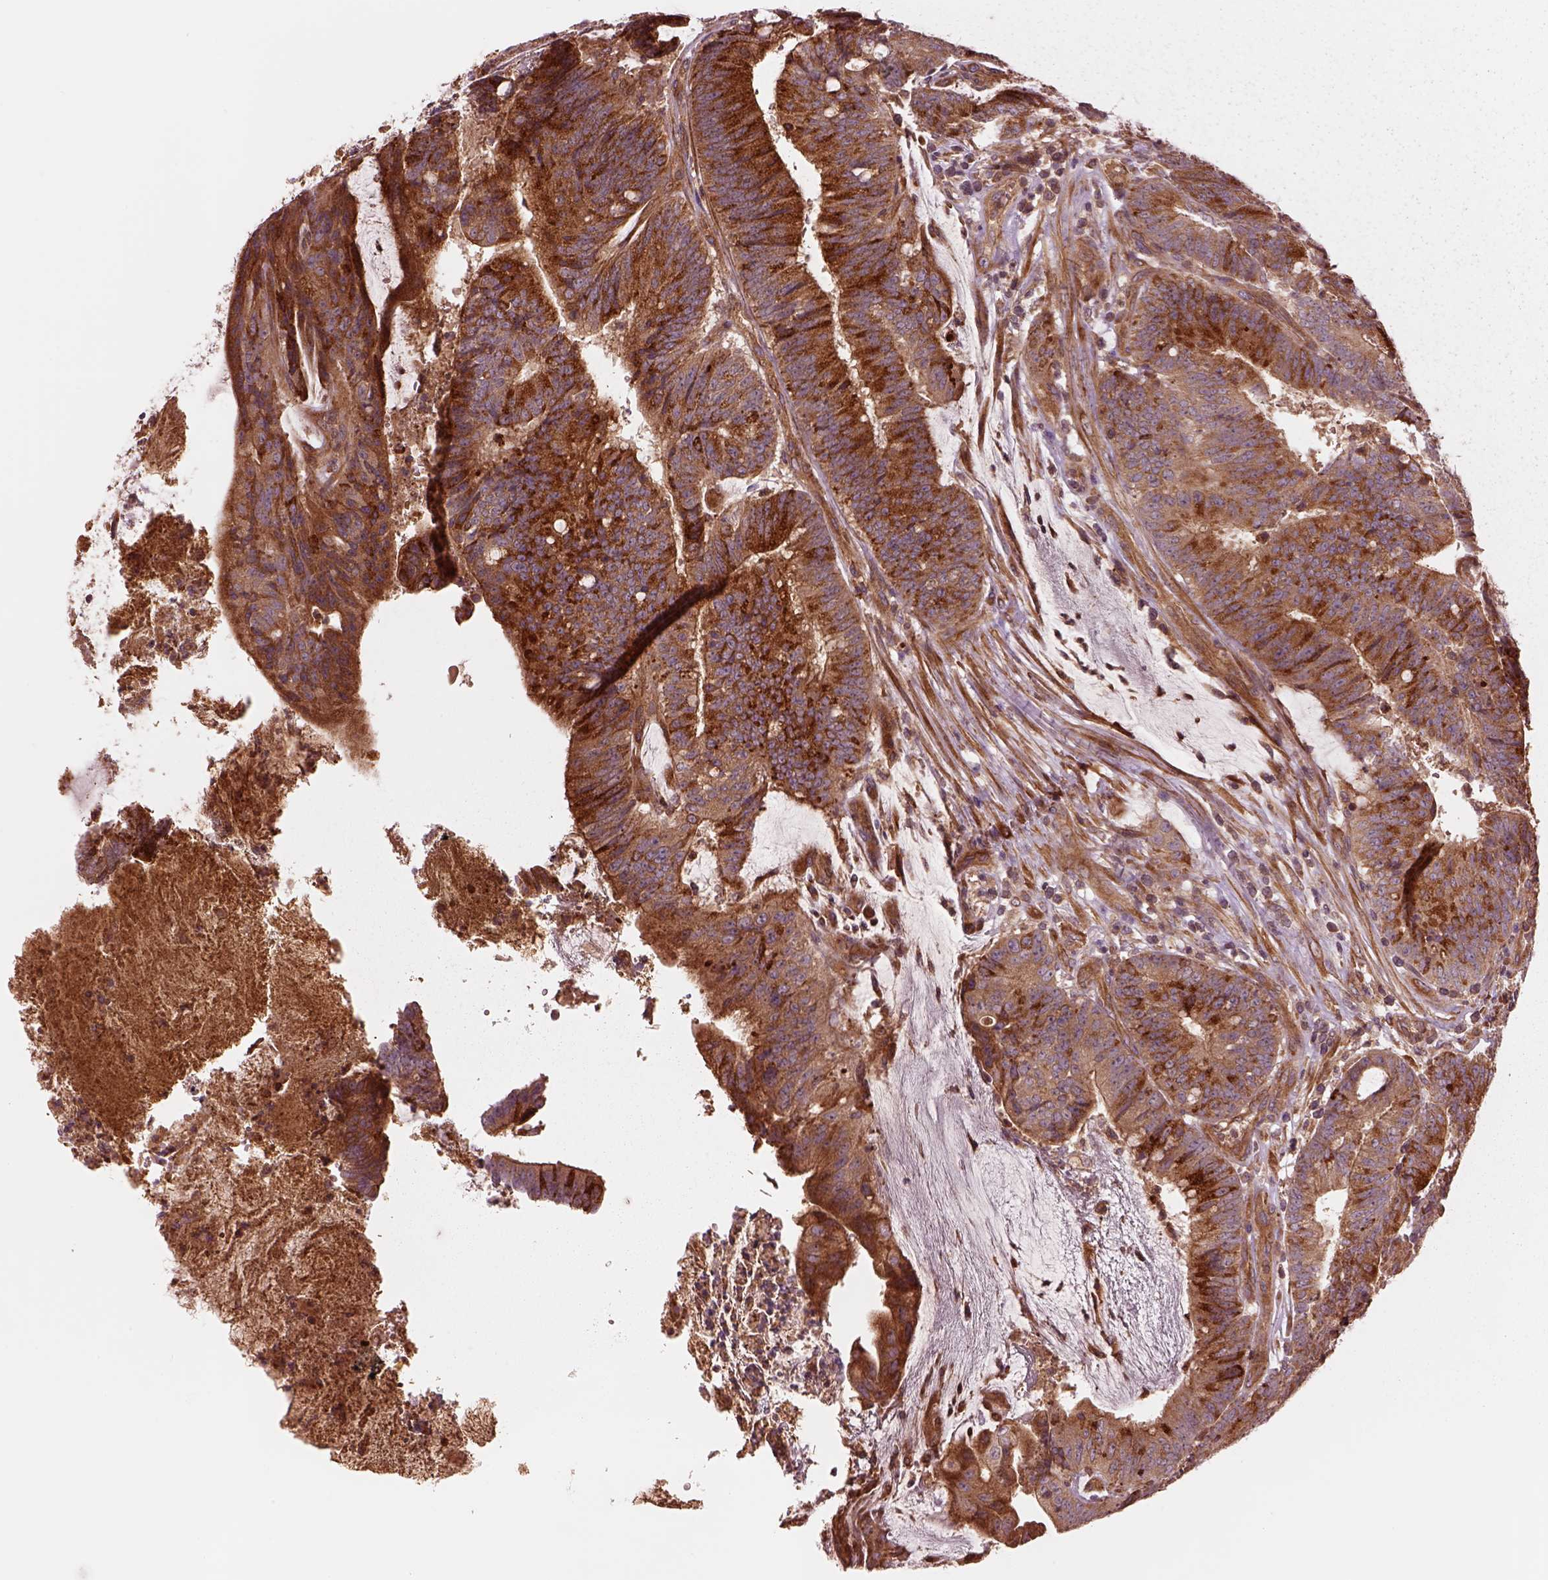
{"staining": {"intensity": "strong", "quantity": "25%-75%", "location": "cytoplasmic/membranous"}, "tissue": "colorectal cancer", "cell_type": "Tumor cells", "image_type": "cancer", "snomed": [{"axis": "morphology", "description": "Adenocarcinoma, NOS"}, {"axis": "topography", "description": "Colon"}], "caption": "Colorectal cancer was stained to show a protein in brown. There is high levels of strong cytoplasmic/membranous positivity in about 25%-75% of tumor cells.", "gene": "ASCC2", "patient": {"sex": "female", "age": 43}}